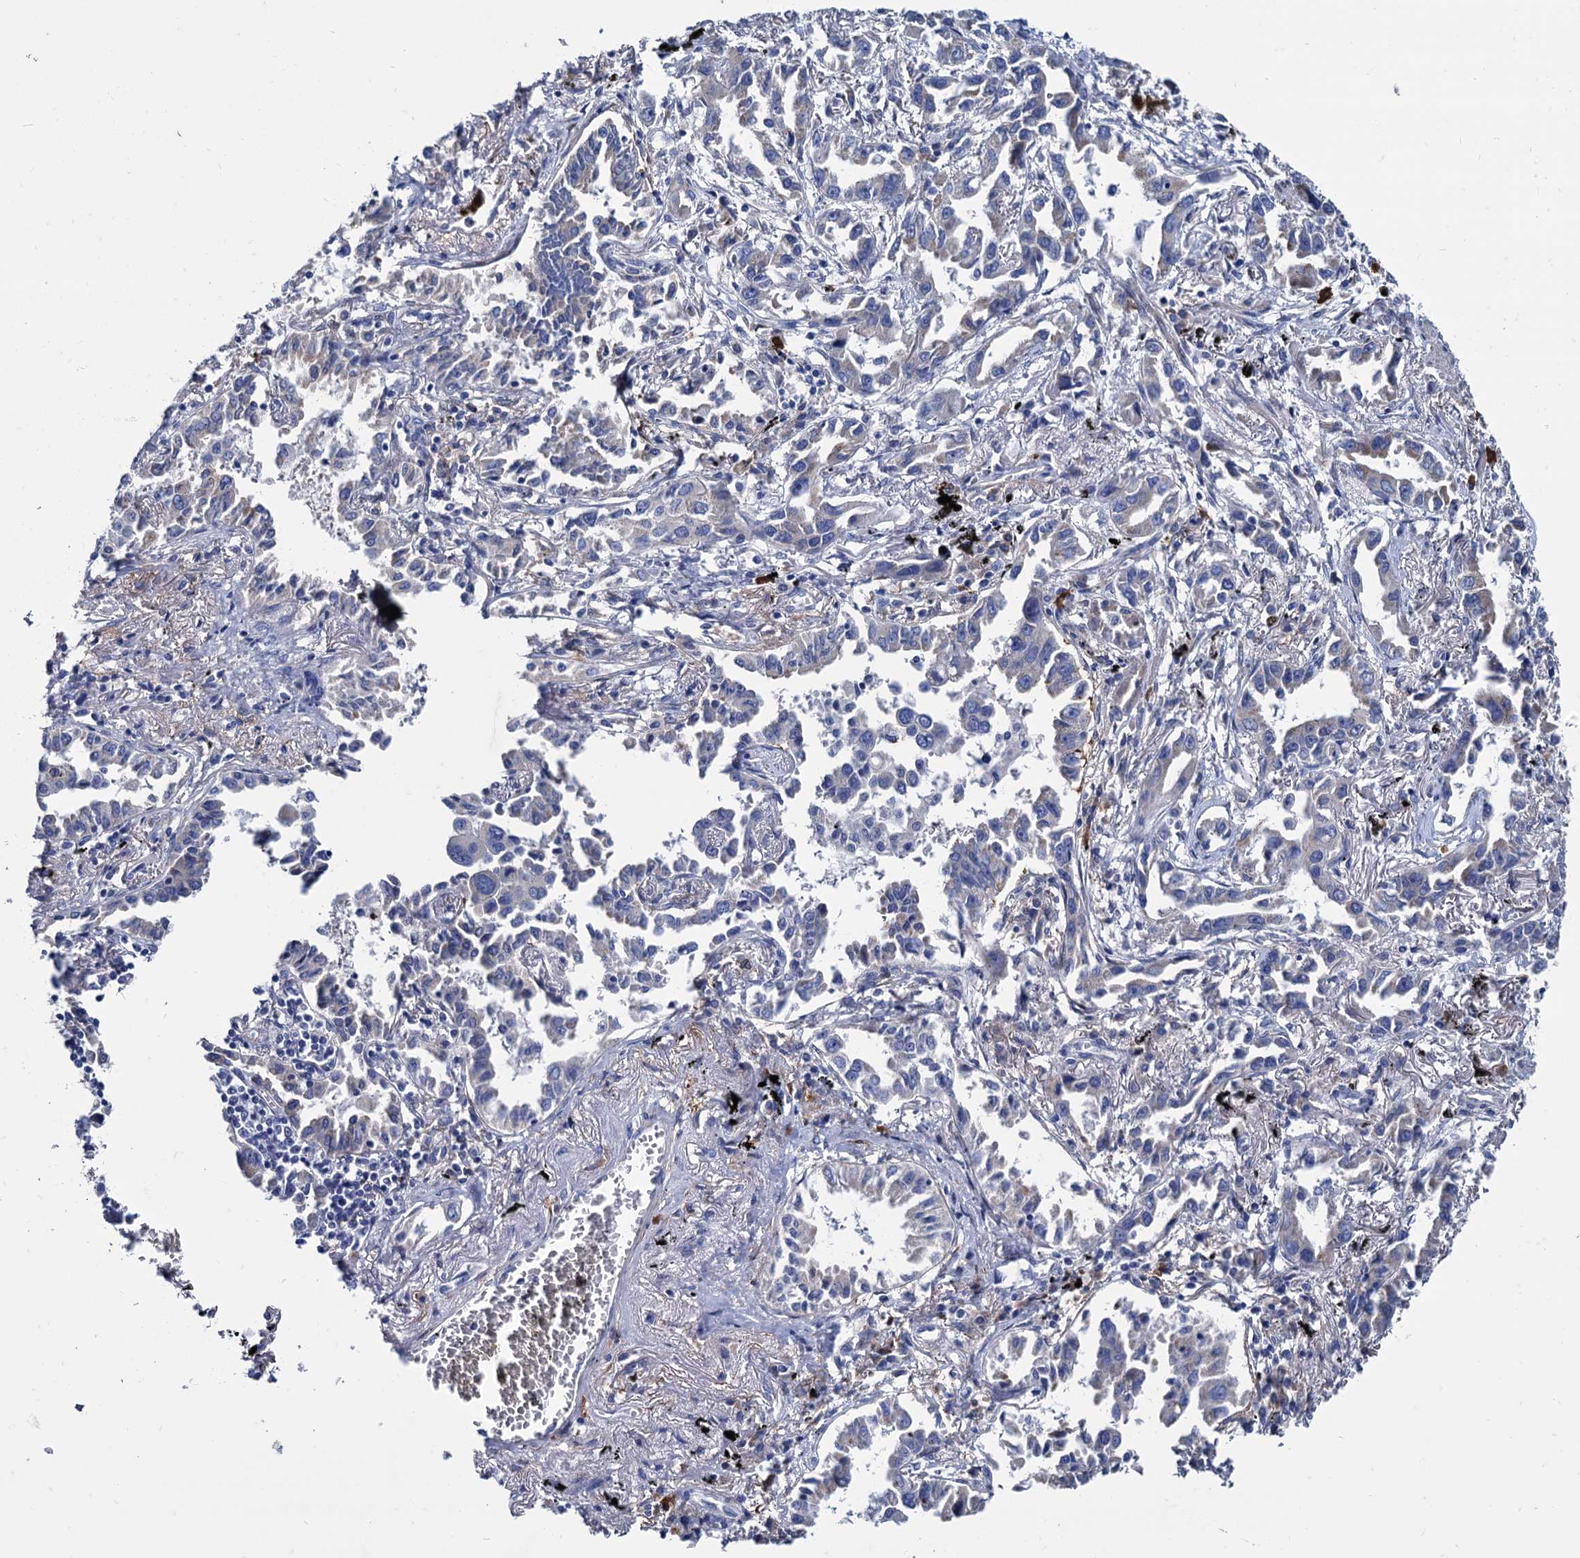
{"staining": {"intensity": "negative", "quantity": "none", "location": "none"}, "tissue": "lung cancer", "cell_type": "Tumor cells", "image_type": "cancer", "snomed": [{"axis": "morphology", "description": "Adenocarcinoma, NOS"}, {"axis": "topography", "description": "Lung"}], "caption": "Lung adenocarcinoma stained for a protein using immunohistochemistry exhibits no expression tumor cells.", "gene": "FOXR2", "patient": {"sex": "male", "age": 67}}